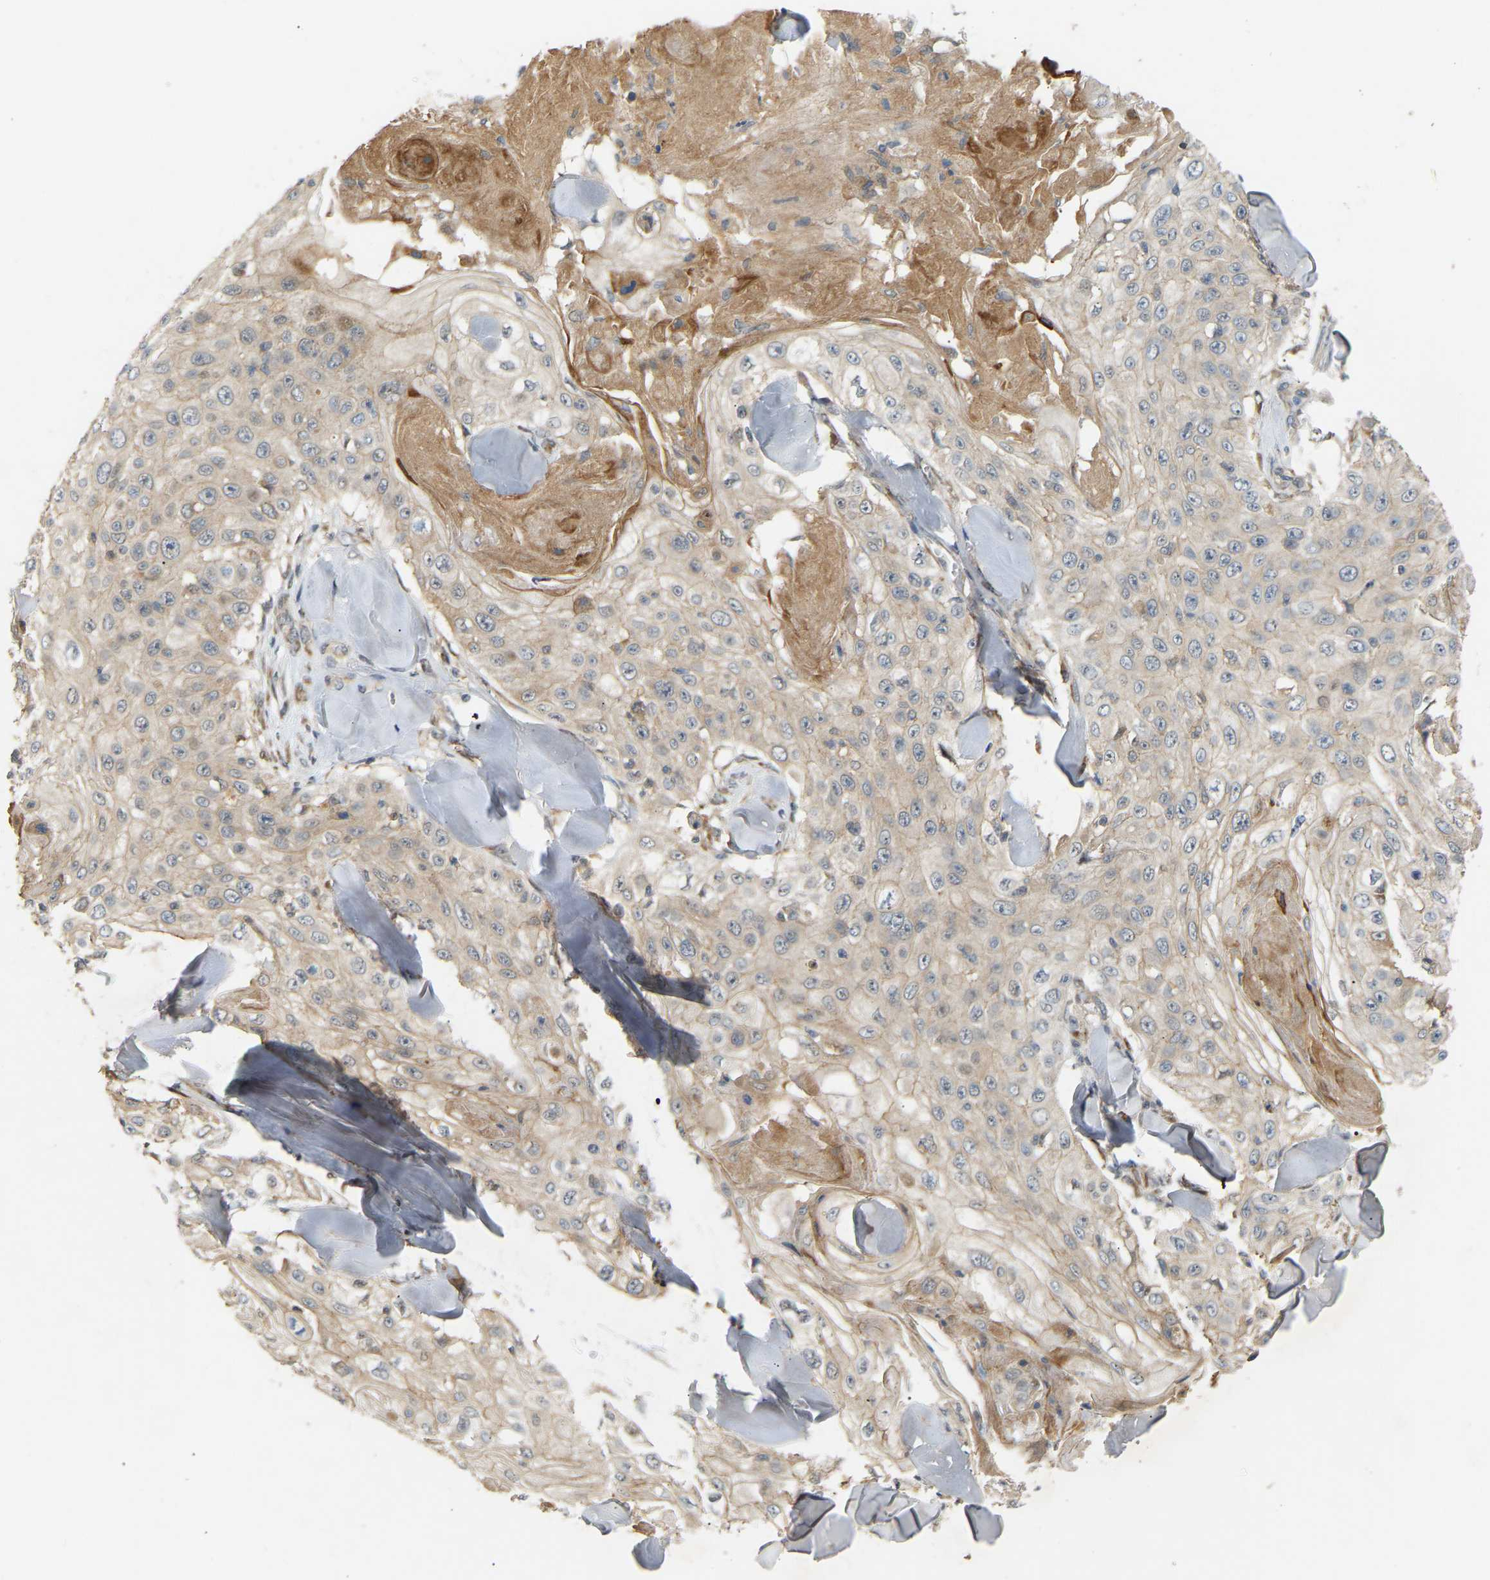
{"staining": {"intensity": "negative", "quantity": "none", "location": "none"}, "tissue": "skin cancer", "cell_type": "Tumor cells", "image_type": "cancer", "snomed": [{"axis": "morphology", "description": "Squamous cell carcinoma, NOS"}, {"axis": "topography", "description": "Skin"}], "caption": "High magnification brightfield microscopy of skin squamous cell carcinoma stained with DAB (brown) and counterstained with hematoxylin (blue): tumor cells show no significant positivity.", "gene": "PTCD1", "patient": {"sex": "male", "age": 86}}